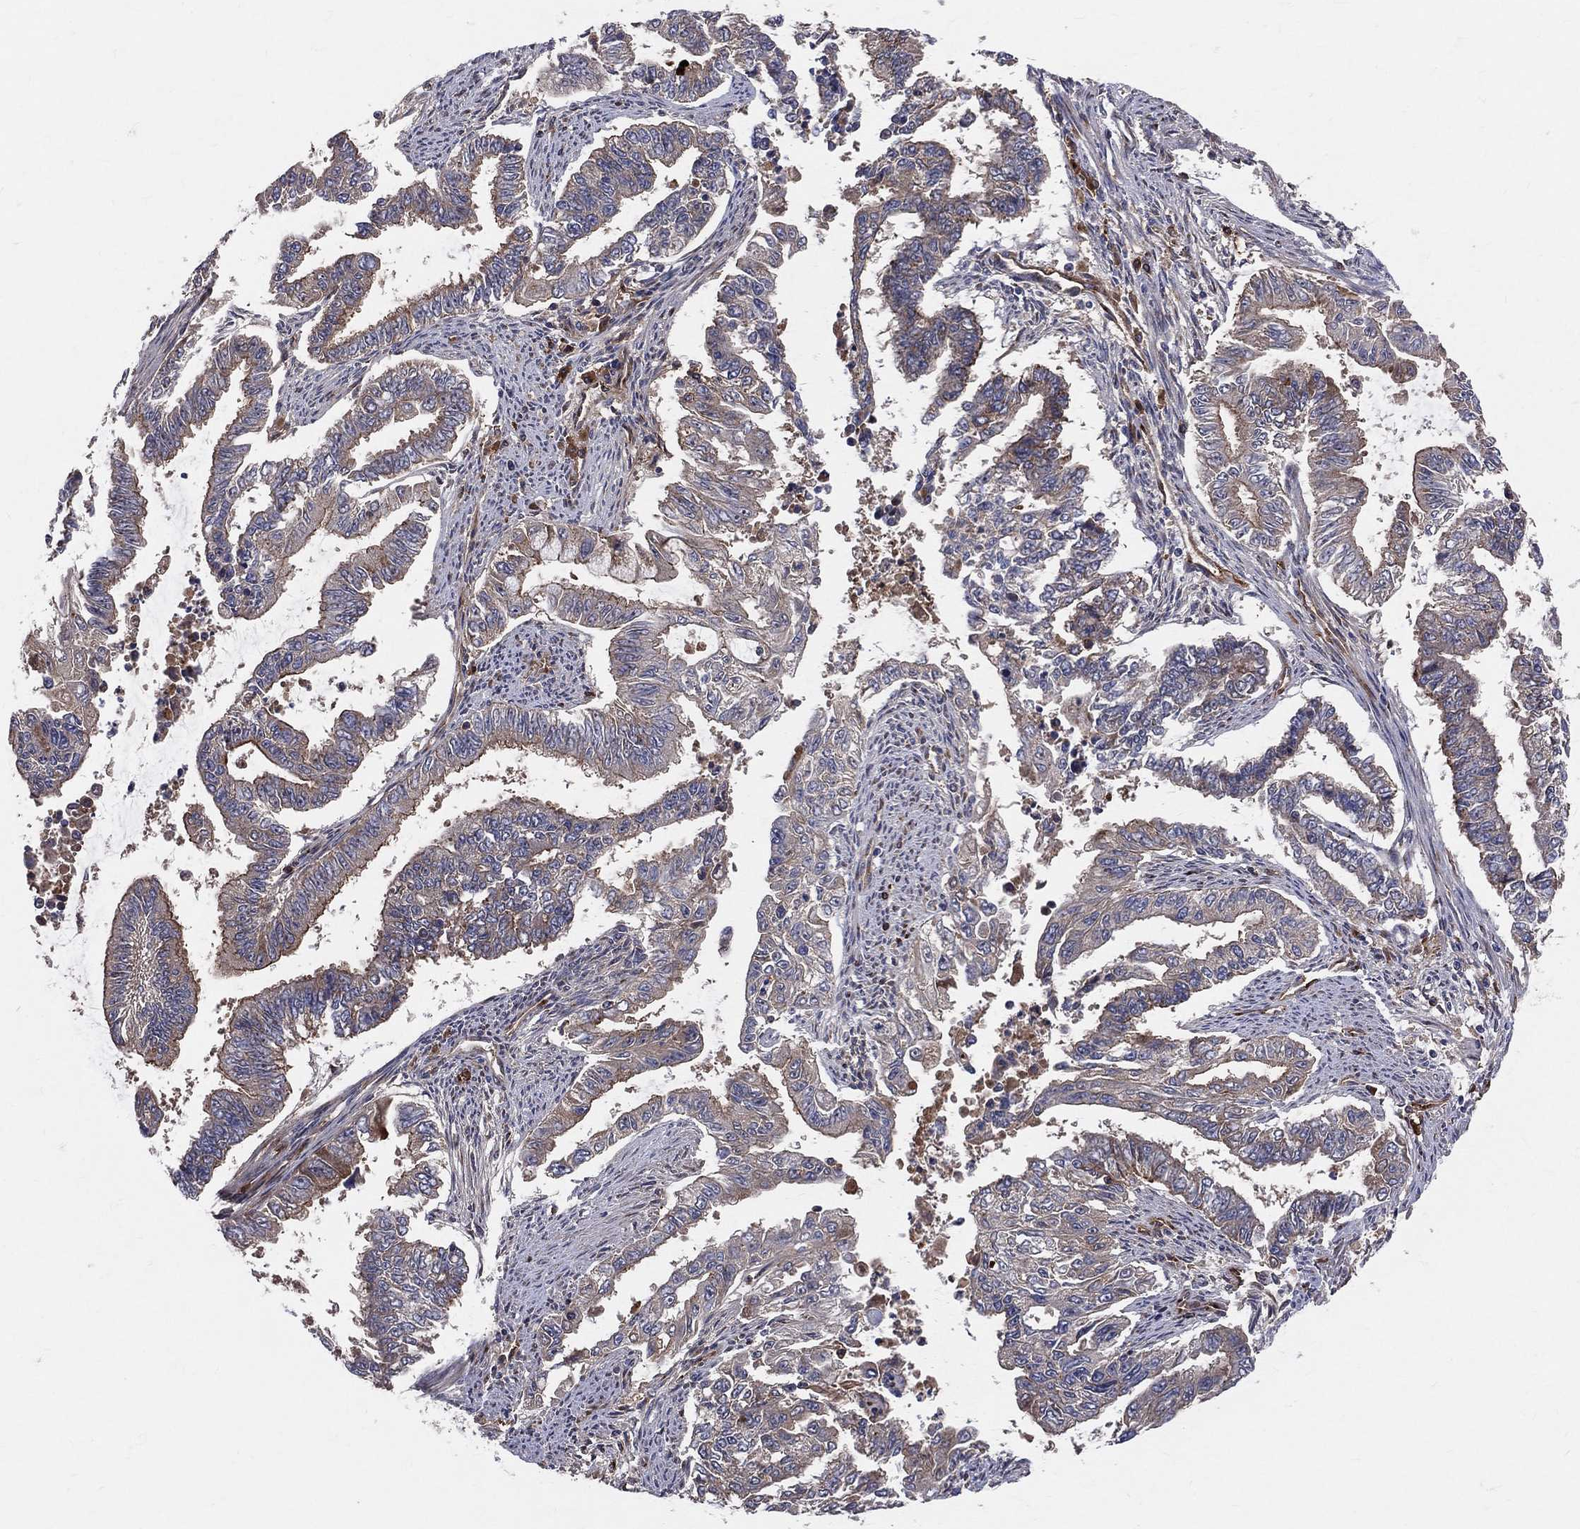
{"staining": {"intensity": "moderate", "quantity": ">75%", "location": "cytoplasmic/membranous"}, "tissue": "endometrial cancer", "cell_type": "Tumor cells", "image_type": "cancer", "snomed": [{"axis": "morphology", "description": "Adenocarcinoma, NOS"}, {"axis": "topography", "description": "Uterus"}], "caption": "IHC staining of endometrial cancer (adenocarcinoma), which shows medium levels of moderate cytoplasmic/membranous positivity in approximately >75% of tumor cells indicating moderate cytoplasmic/membranous protein staining. The staining was performed using DAB (3,3'-diaminobenzidine) (brown) for protein detection and nuclei were counterstained in hematoxylin (blue).", "gene": "ENTPD1", "patient": {"sex": "female", "age": 59}}